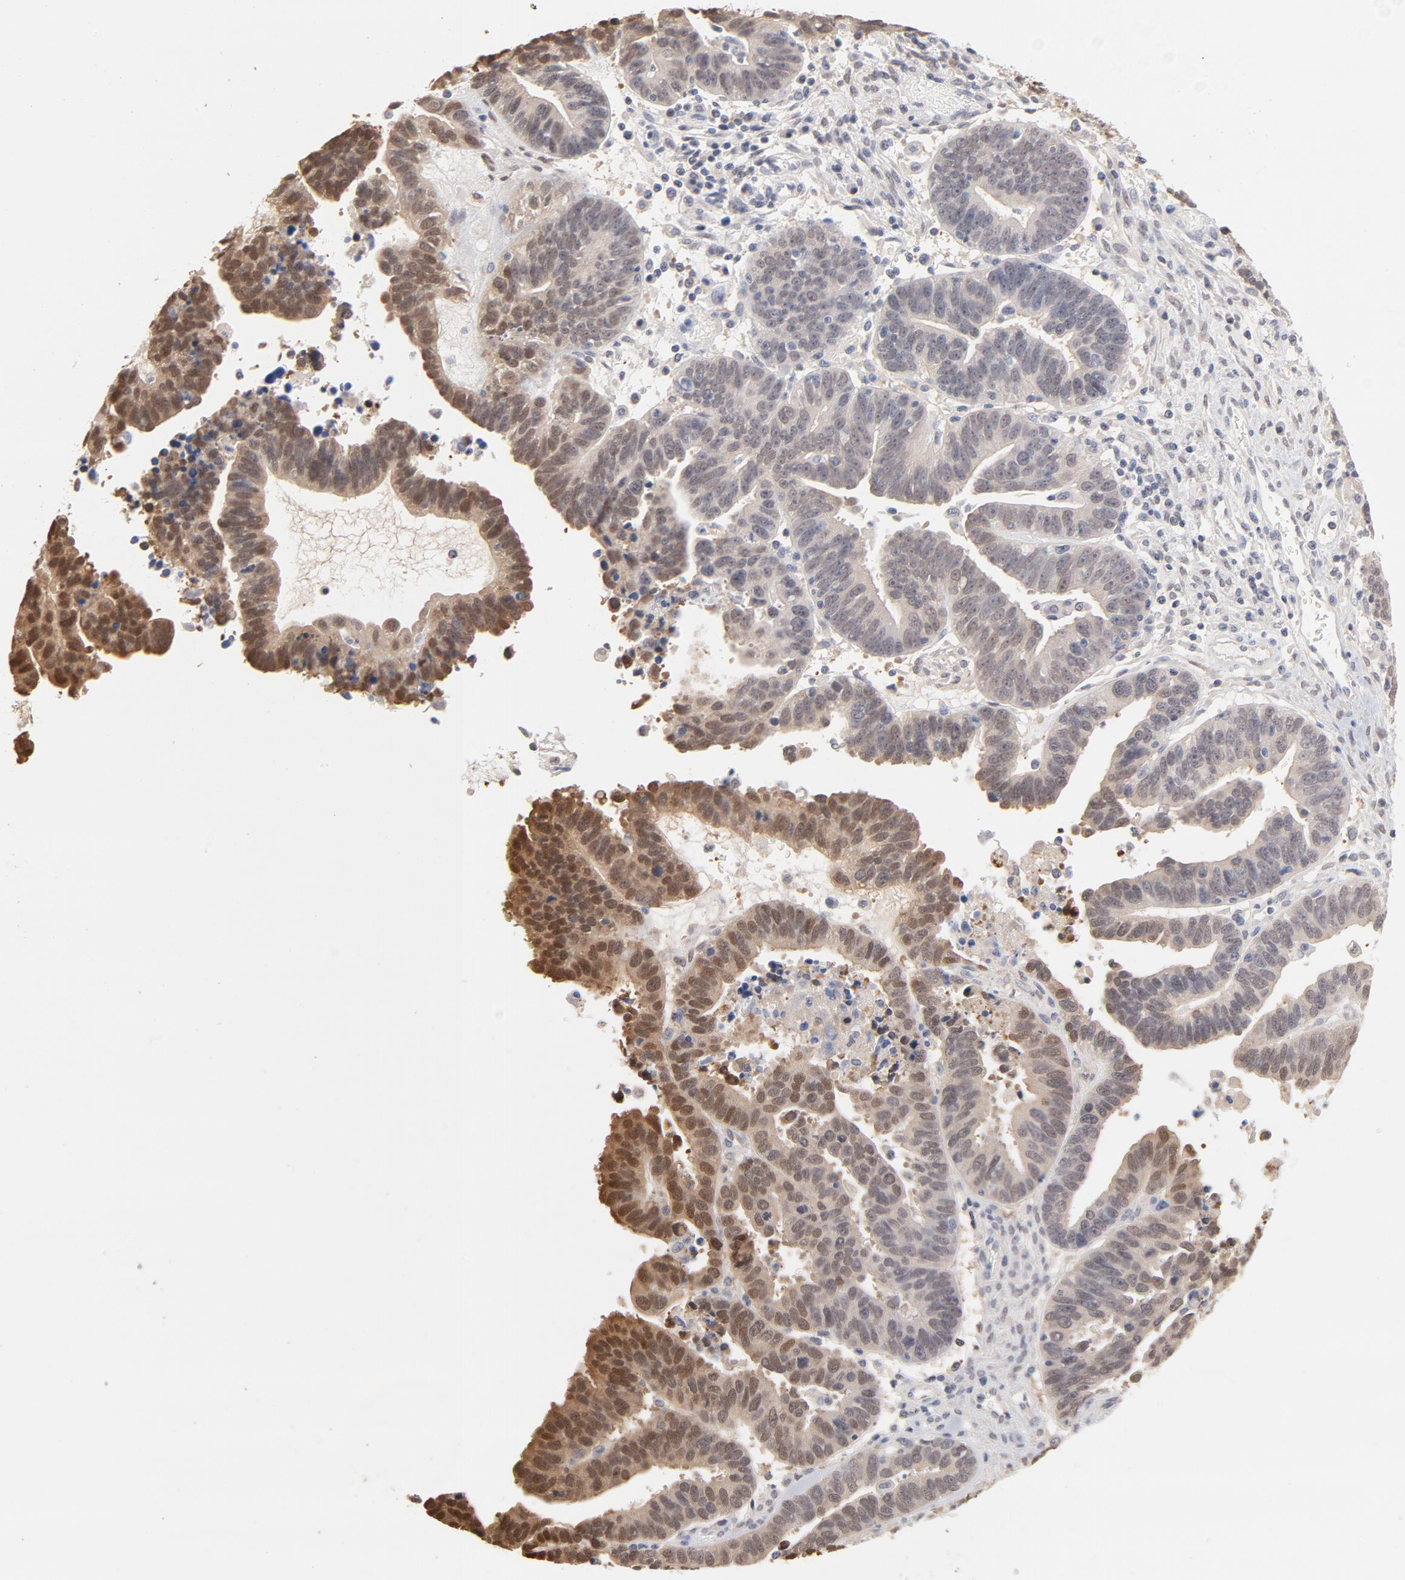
{"staining": {"intensity": "strong", "quantity": "25%-75%", "location": "cytoplasmic/membranous"}, "tissue": "ovarian cancer", "cell_type": "Tumor cells", "image_type": "cancer", "snomed": [{"axis": "morphology", "description": "Carcinoma, endometroid"}, {"axis": "morphology", "description": "Cystadenocarcinoma, serous, NOS"}, {"axis": "topography", "description": "Ovary"}], "caption": "High-magnification brightfield microscopy of ovarian cancer (serous cystadenocarcinoma) stained with DAB (3,3'-diaminobenzidine) (brown) and counterstained with hematoxylin (blue). tumor cells exhibit strong cytoplasmic/membranous staining is seen in approximately25%-75% of cells.", "gene": "MIF", "patient": {"sex": "female", "age": 45}}